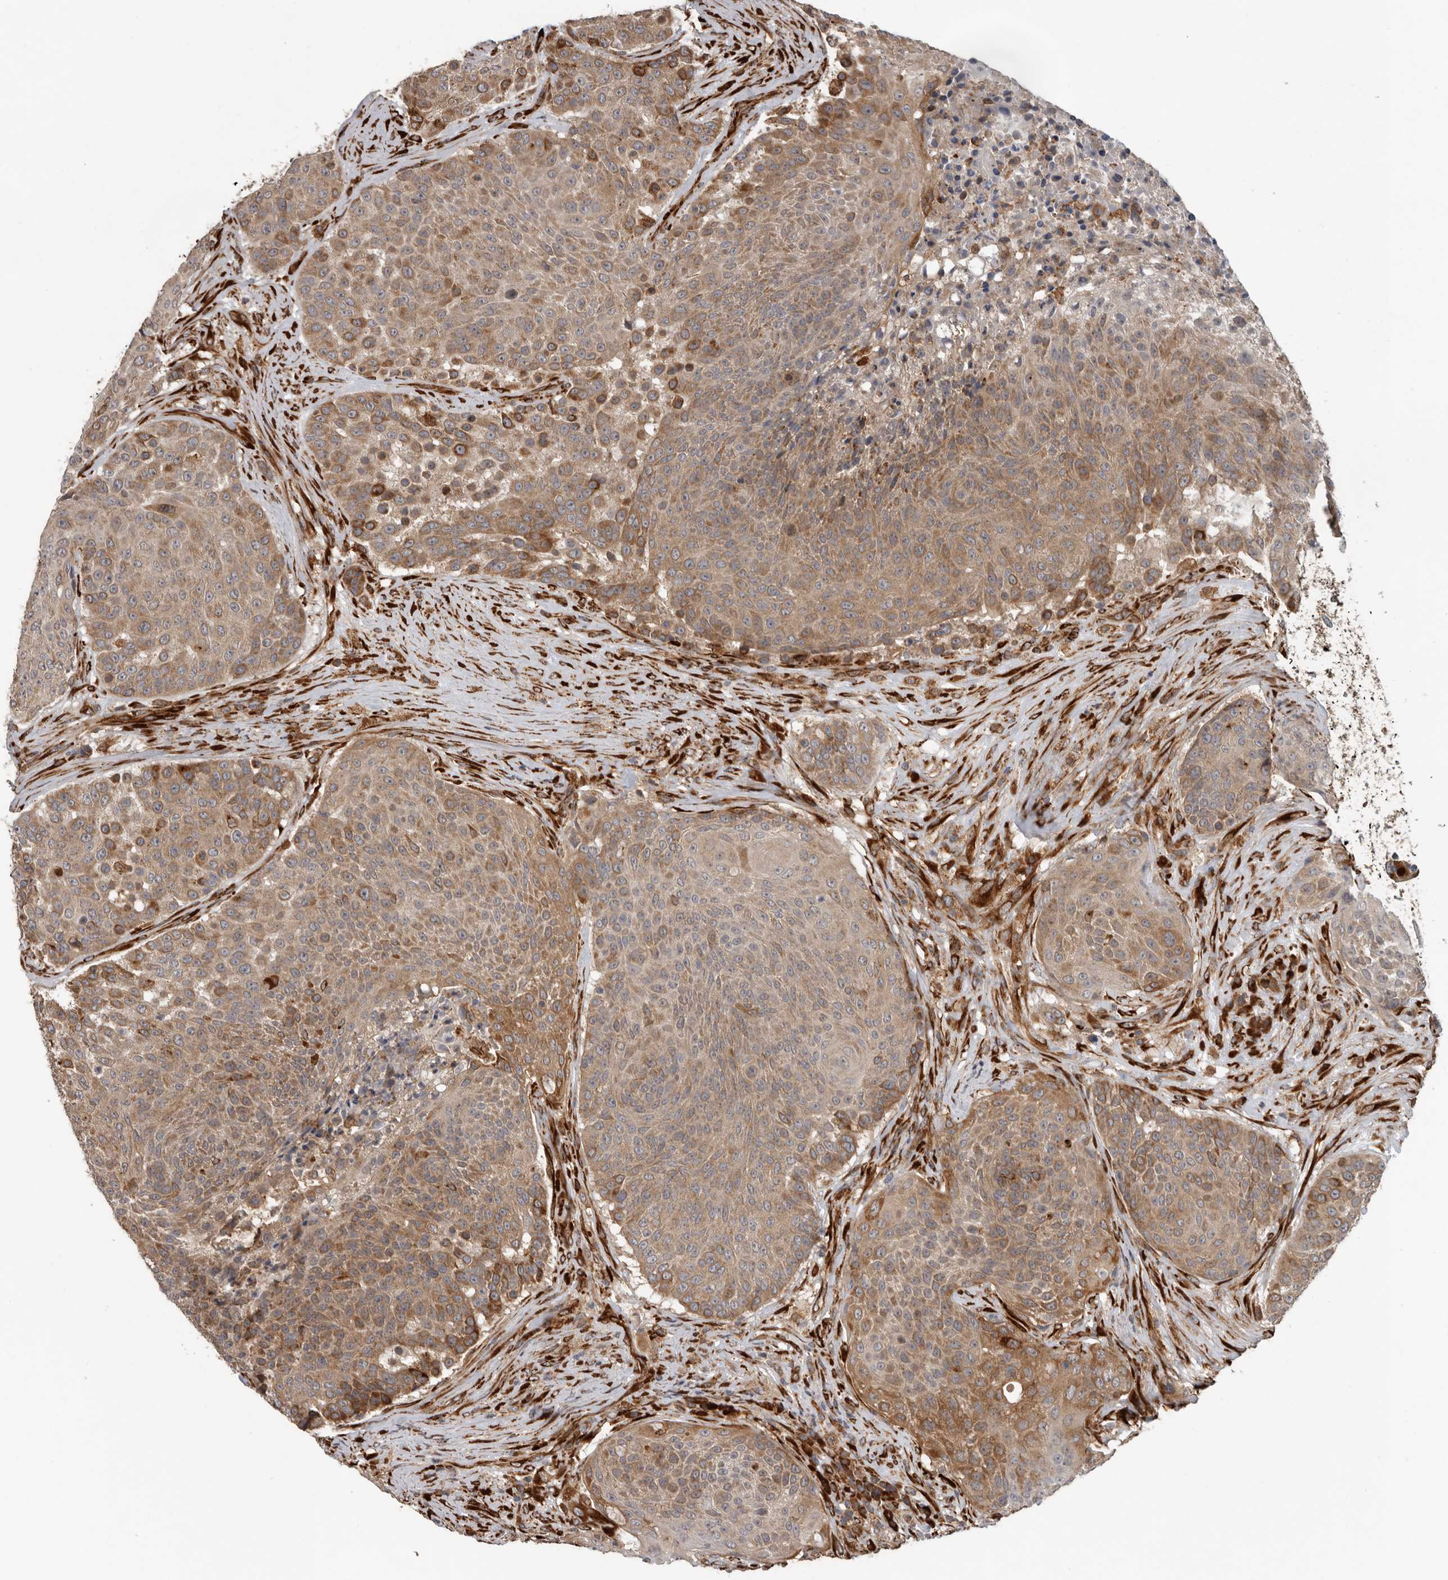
{"staining": {"intensity": "moderate", "quantity": ">75%", "location": "cytoplasmic/membranous"}, "tissue": "urothelial cancer", "cell_type": "Tumor cells", "image_type": "cancer", "snomed": [{"axis": "morphology", "description": "Urothelial carcinoma, High grade"}, {"axis": "topography", "description": "Urinary bladder"}], "caption": "Immunohistochemistry image of urothelial carcinoma (high-grade) stained for a protein (brown), which reveals medium levels of moderate cytoplasmic/membranous staining in approximately >75% of tumor cells.", "gene": "CEP350", "patient": {"sex": "female", "age": 63}}